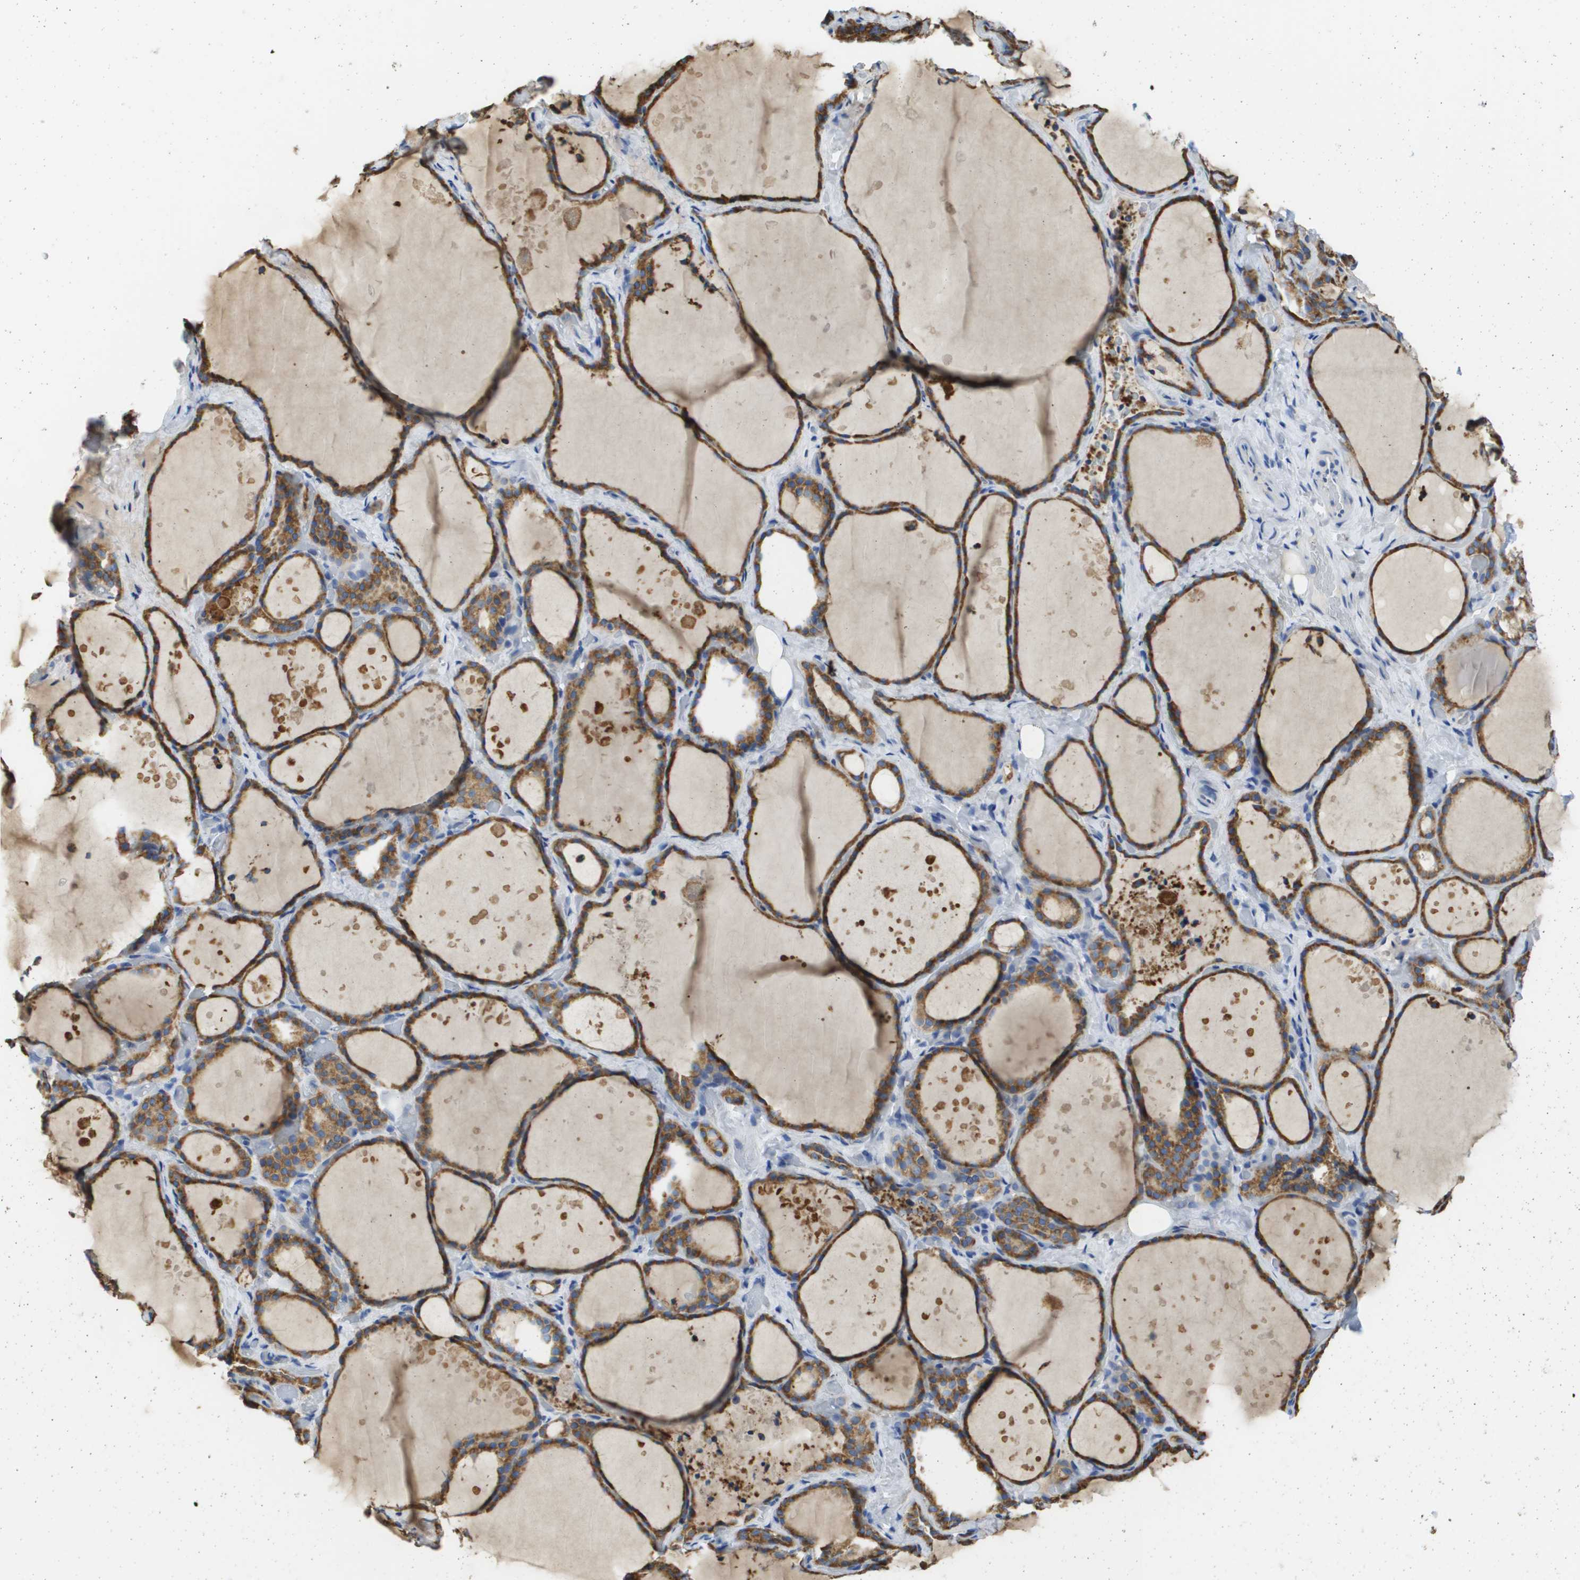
{"staining": {"intensity": "strong", "quantity": ">75%", "location": "cytoplasmic/membranous"}, "tissue": "thyroid gland", "cell_type": "Glandular cells", "image_type": "normal", "snomed": [{"axis": "morphology", "description": "Normal tissue, NOS"}, {"axis": "topography", "description": "Thyroid gland"}], "caption": "This image shows immunohistochemistry staining of benign thyroid gland, with high strong cytoplasmic/membranous staining in about >75% of glandular cells.", "gene": "SDR42E1", "patient": {"sex": "female", "age": 44}}